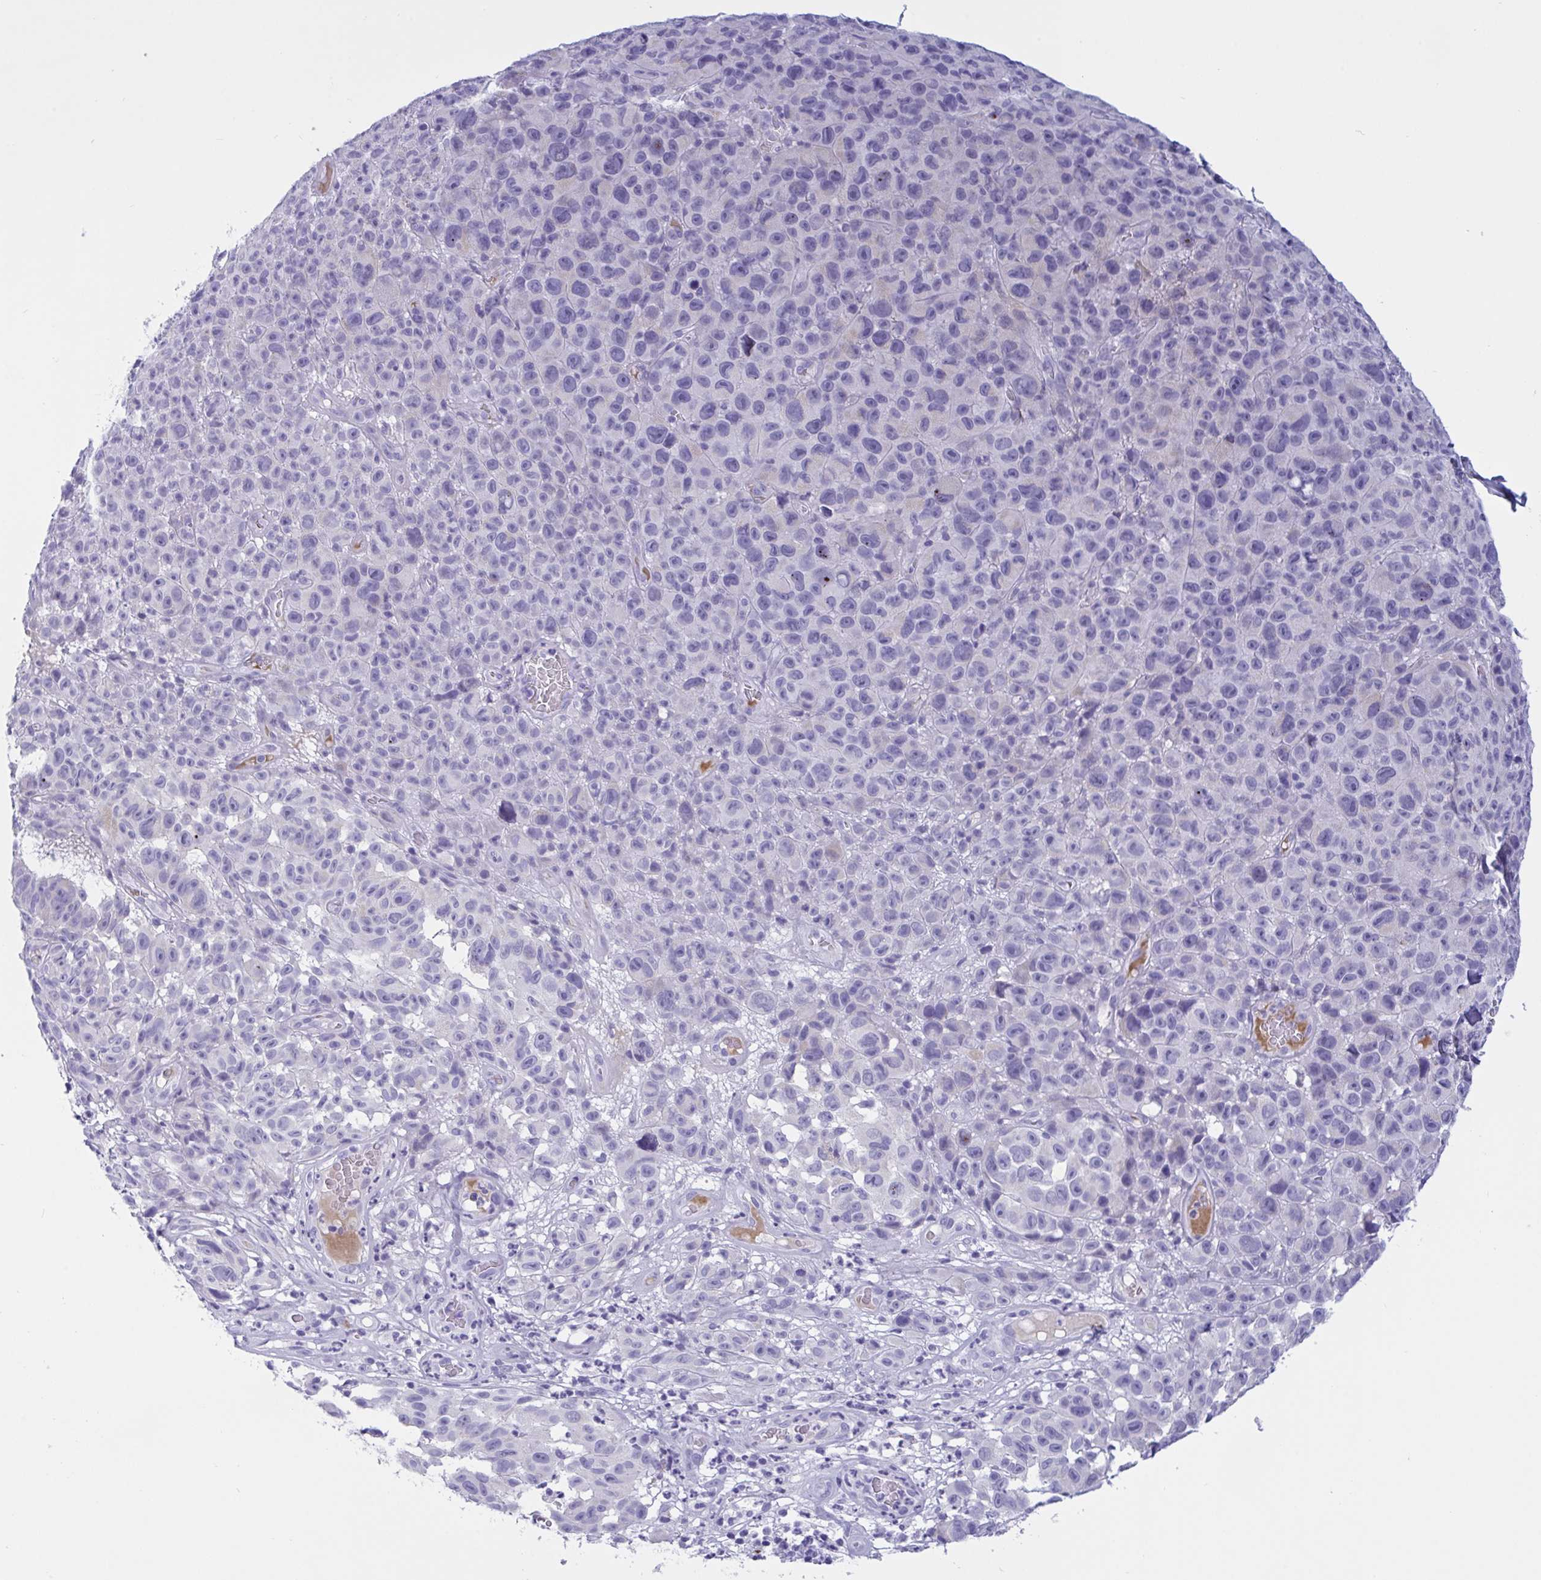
{"staining": {"intensity": "negative", "quantity": "none", "location": "none"}, "tissue": "melanoma", "cell_type": "Tumor cells", "image_type": "cancer", "snomed": [{"axis": "morphology", "description": "Malignant melanoma, NOS"}, {"axis": "topography", "description": "Skin"}], "caption": "Tumor cells show no significant positivity in melanoma.", "gene": "OXLD1", "patient": {"sex": "female", "age": 82}}